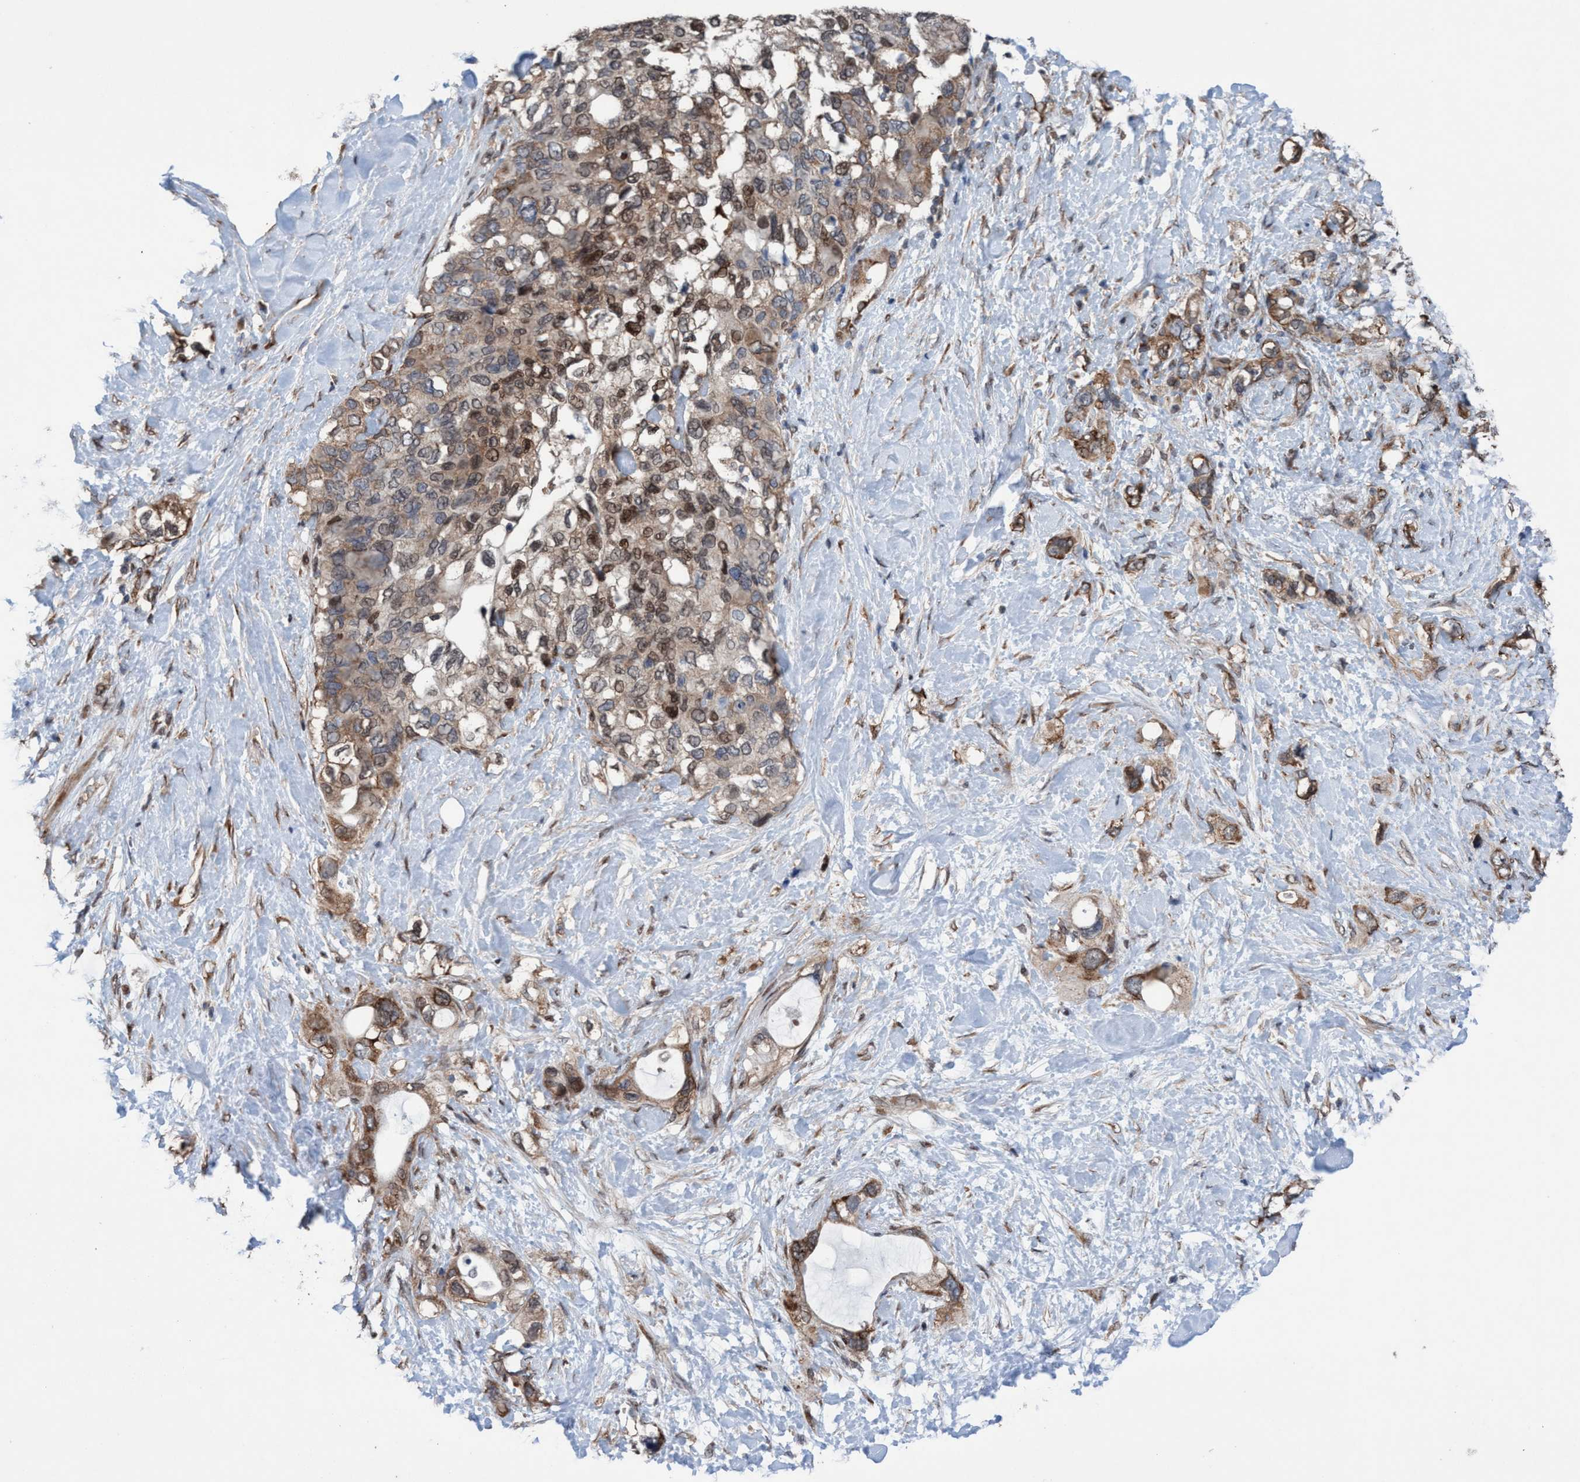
{"staining": {"intensity": "moderate", "quantity": ">75%", "location": "cytoplasmic/membranous,nuclear"}, "tissue": "pancreatic cancer", "cell_type": "Tumor cells", "image_type": "cancer", "snomed": [{"axis": "morphology", "description": "Adenocarcinoma, NOS"}, {"axis": "topography", "description": "Pancreas"}], "caption": "A photomicrograph of pancreatic cancer stained for a protein demonstrates moderate cytoplasmic/membranous and nuclear brown staining in tumor cells.", "gene": "METAP2", "patient": {"sex": "female", "age": 56}}